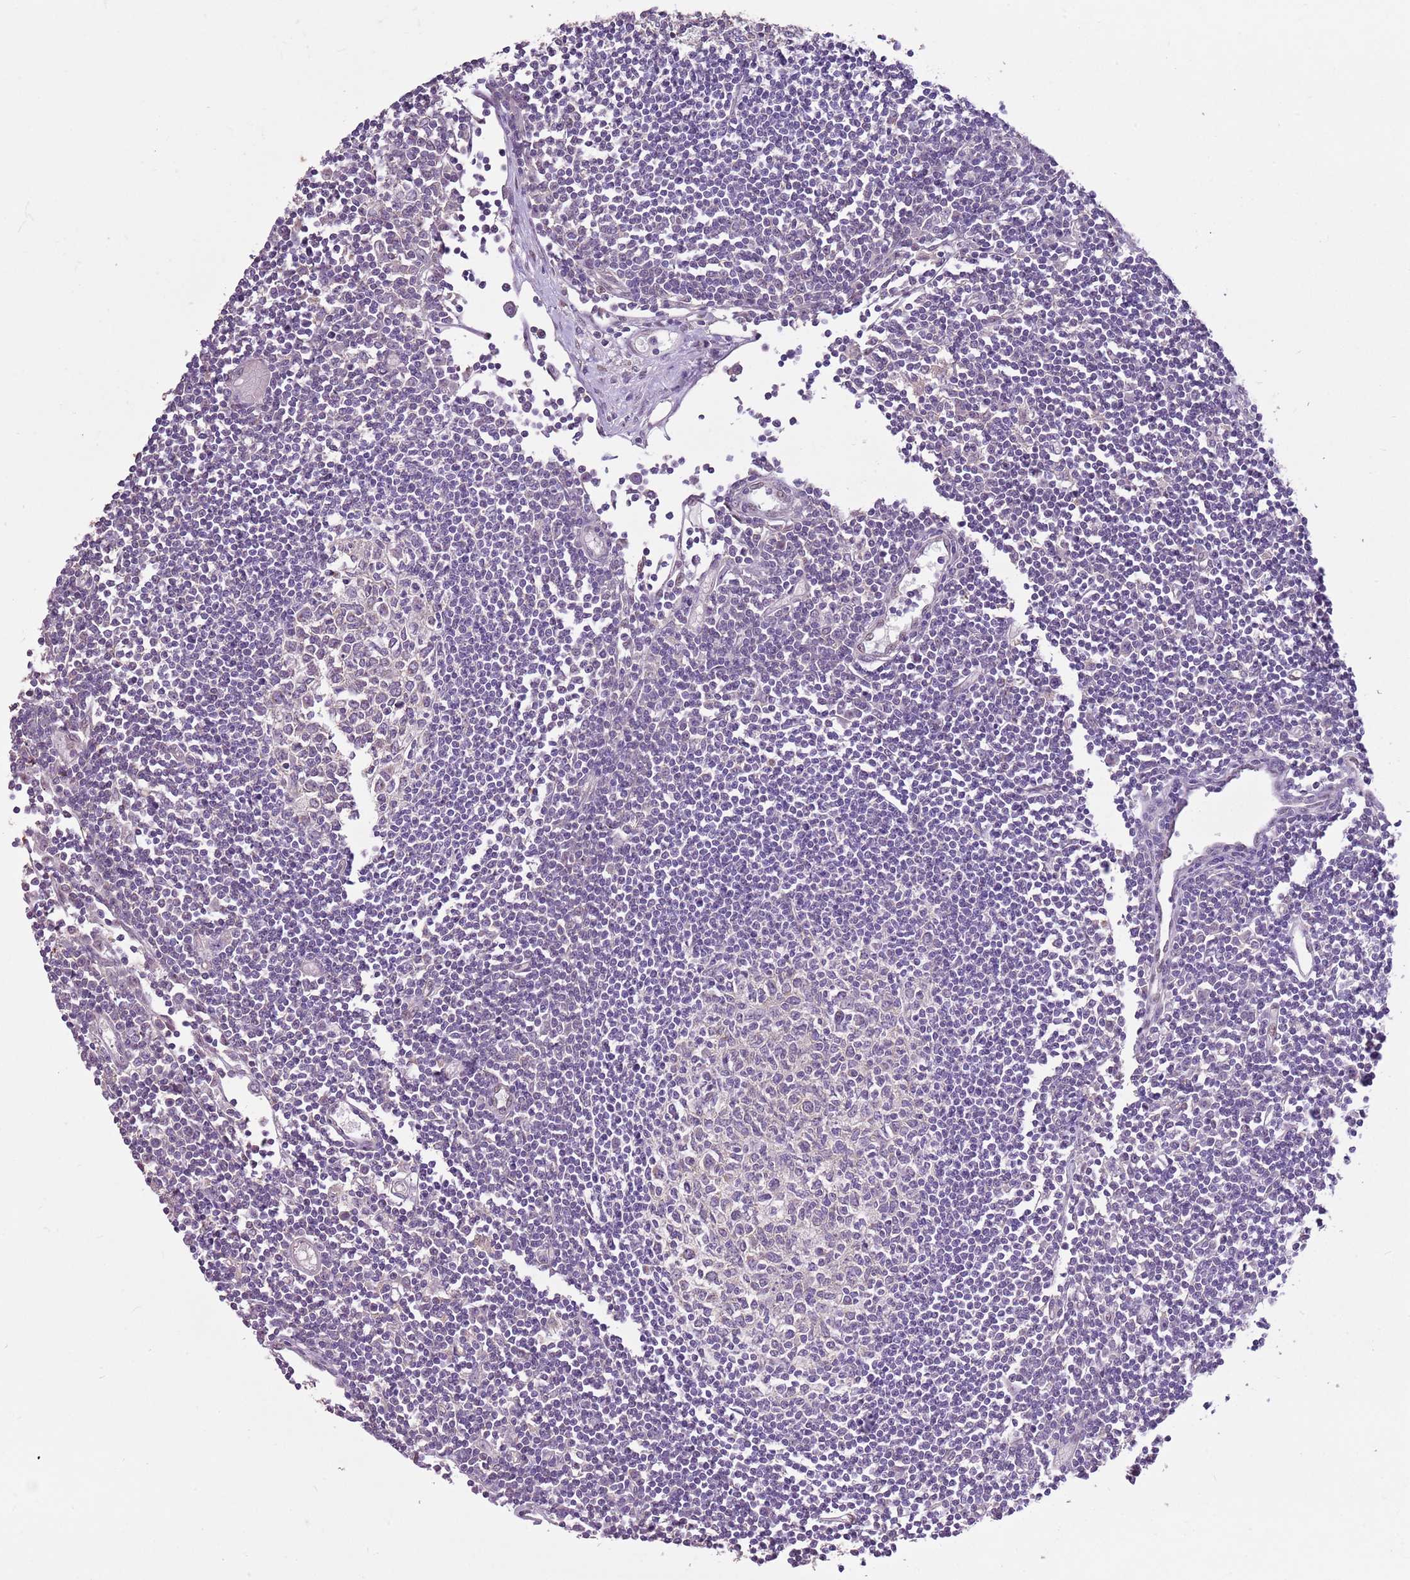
{"staining": {"intensity": "negative", "quantity": "none", "location": "none"}, "tissue": "lymph node", "cell_type": "Germinal center cells", "image_type": "normal", "snomed": [{"axis": "morphology", "description": "Normal tissue, NOS"}, {"axis": "topography", "description": "Lymph node"}], "caption": "Image shows no significant protein staining in germinal center cells of unremarkable lymph node. (Stains: DAB (3,3'-diaminobenzidine) immunohistochemistry with hematoxylin counter stain, Microscopy: brightfield microscopy at high magnification).", "gene": "CAPN9", "patient": {"sex": "female", "age": 11}}